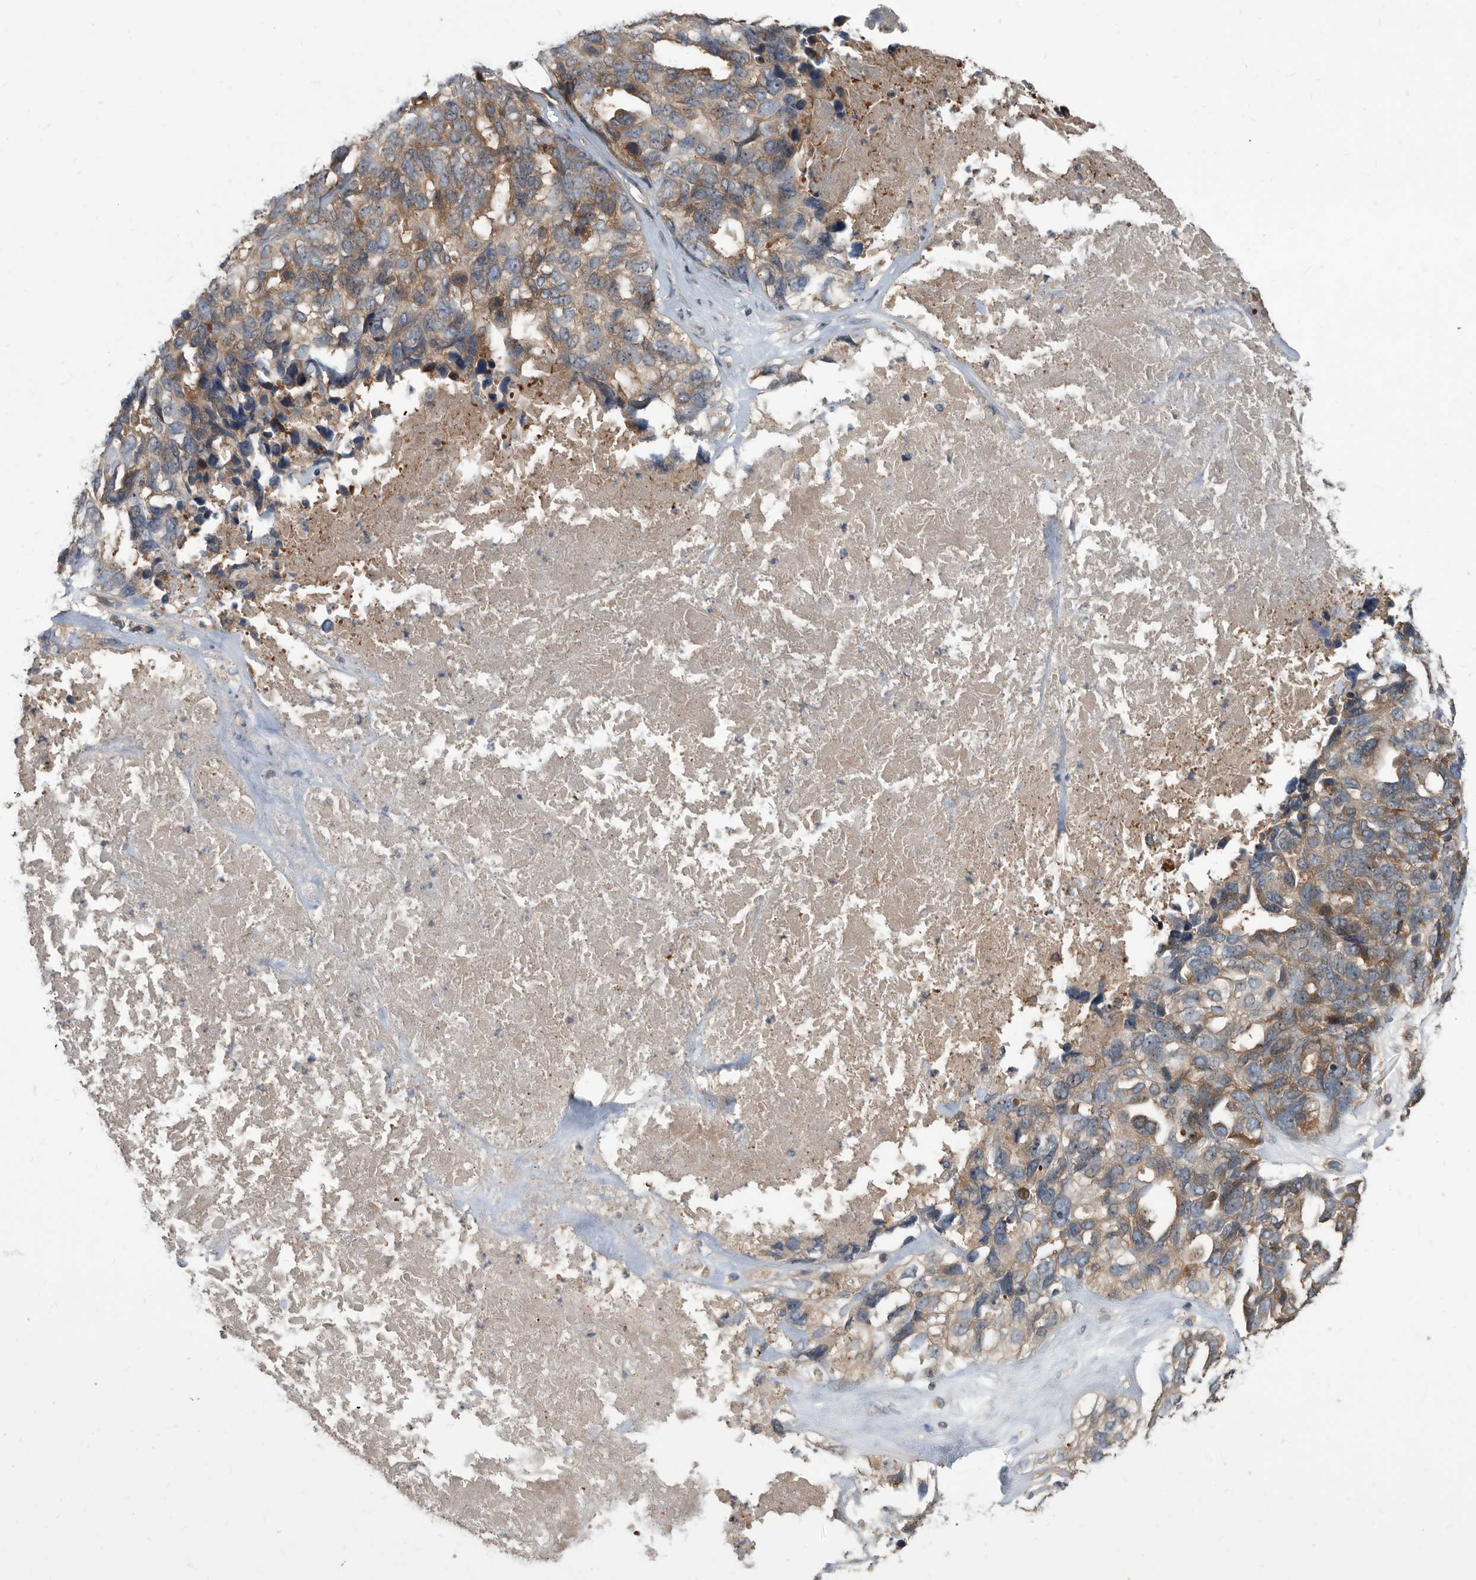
{"staining": {"intensity": "moderate", "quantity": ">75%", "location": "cytoplasmic/membranous"}, "tissue": "ovarian cancer", "cell_type": "Tumor cells", "image_type": "cancer", "snomed": [{"axis": "morphology", "description": "Cystadenocarcinoma, serous, NOS"}, {"axis": "topography", "description": "Ovary"}], "caption": "Moderate cytoplasmic/membranous positivity for a protein is present in about >75% of tumor cells of serous cystadenocarcinoma (ovarian) using immunohistochemistry.", "gene": "APEH", "patient": {"sex": "female", "age": 79}}